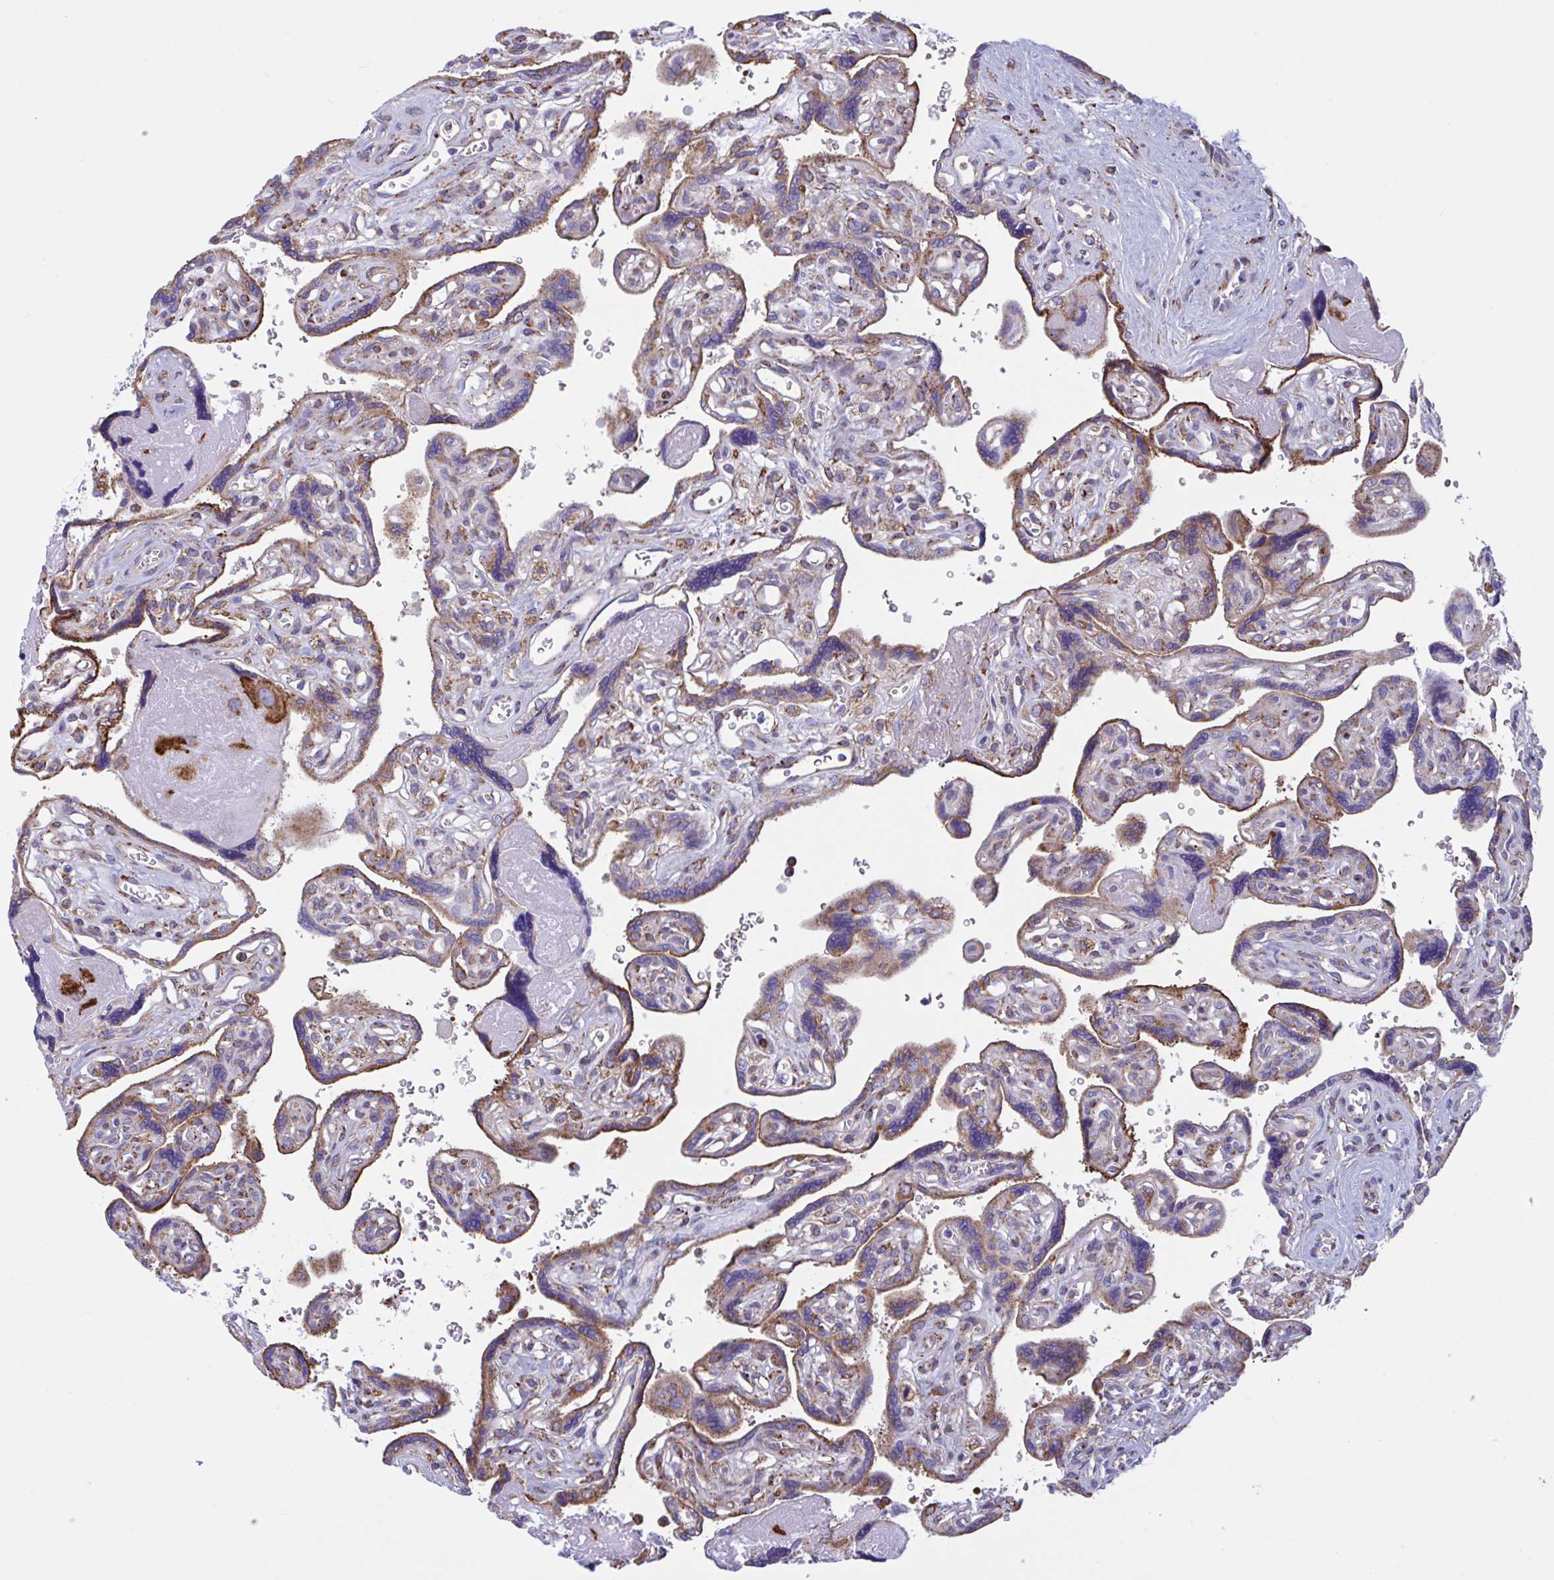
{"staining": {"intensity": "strong", "quantity": ">75%", "location": "cytoplasmic/membranous"}, "tissue": "placenta", "cell_type": "Decidual cells", "image_type": "normal", "snomed": [{"axis": "morphology", "description": "Normal tissue, NOS"}, {"axis": "topography", "description": "Placenta"}], "caption": "Placenta stained with a brown dye demonstrates strong cytoplasmic/membranous positive expression in about >75% of decidual cells.", "gene": "PEAK3", "patient": {"sex": "female", "age": 39}}